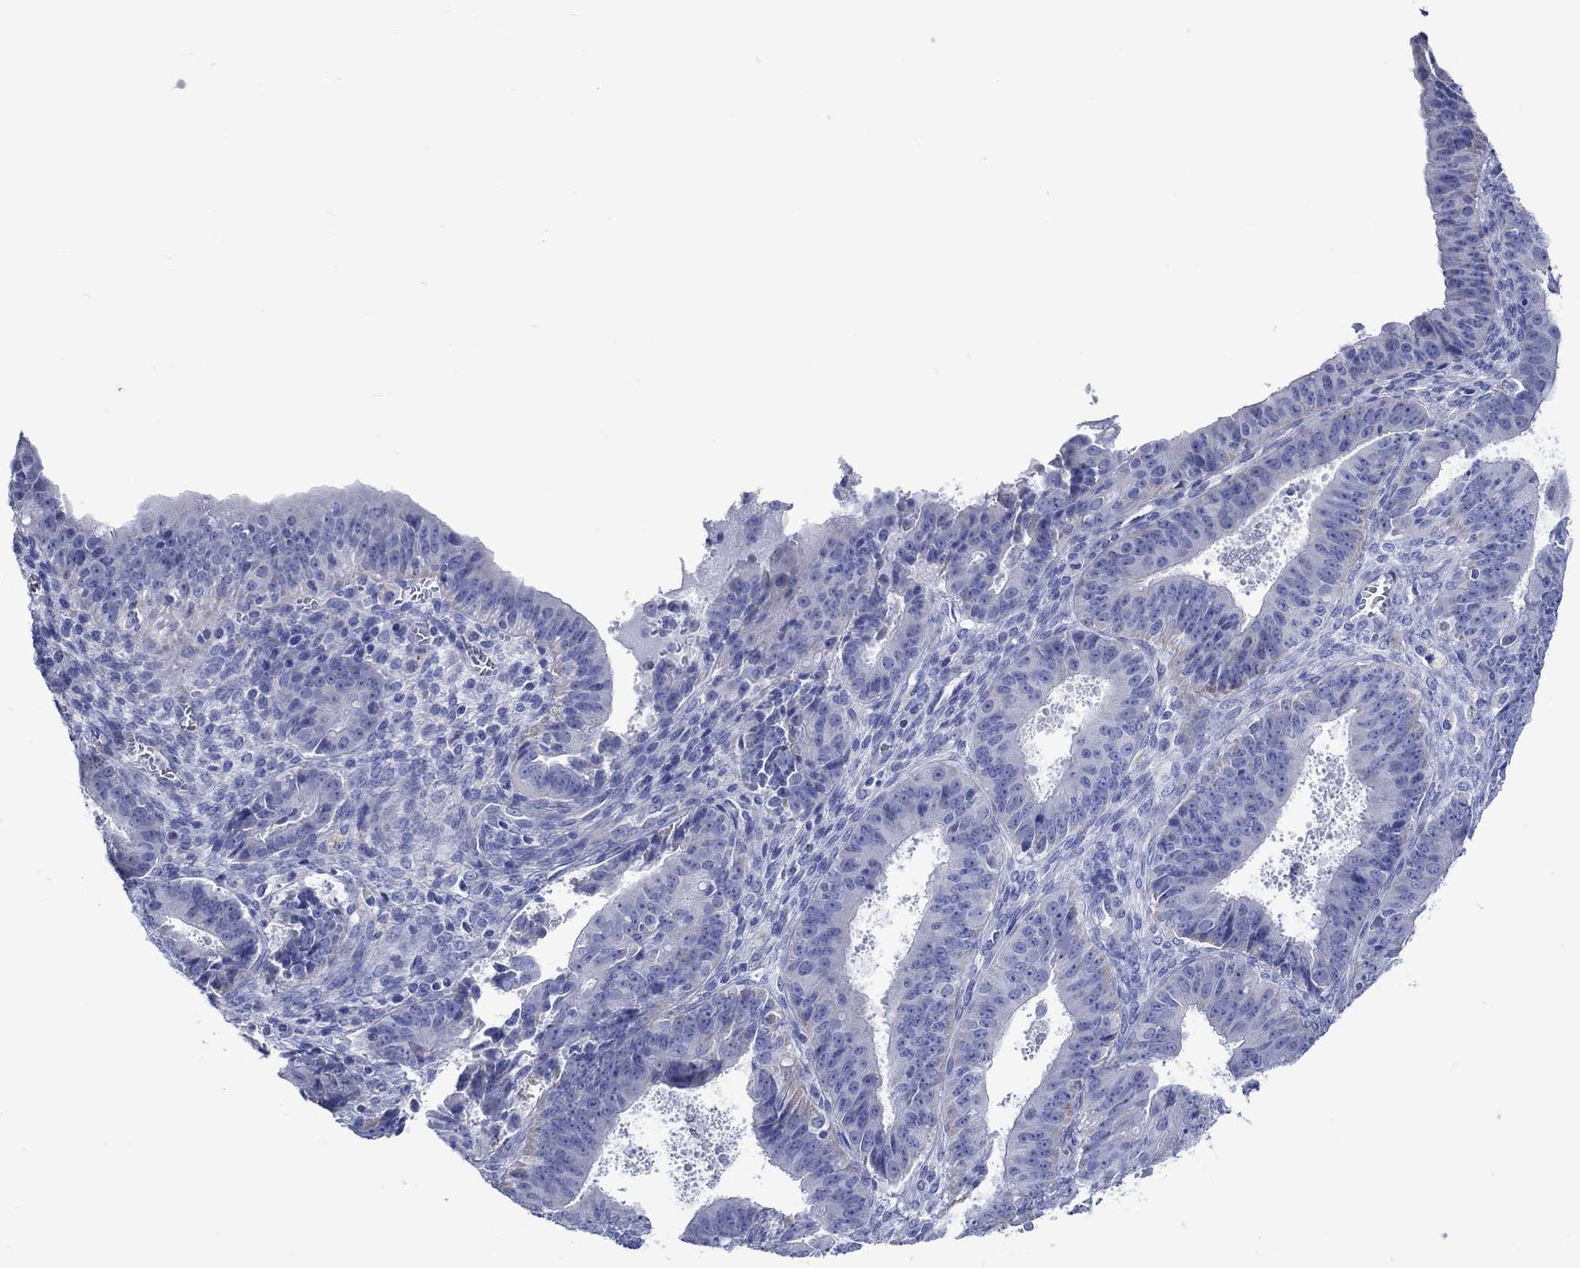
{"staining": {"intensity": "negative", "quantity": "none", "location": "none"}, "tissue": "ovarian cancer", "cell_type": "Tumor cells", "image_type": "cancer", "snomed": [{"axis": "morphology", "description": "Carcinoma, endometroid"}, {"axis": "topography", "description": "Ovary"}], "caption": "Tumor cells show no significant expression in endometroid carcinoma (ovarian).", "gene": "CPLX2", "patient": {"sex": "female", "age": 42}}